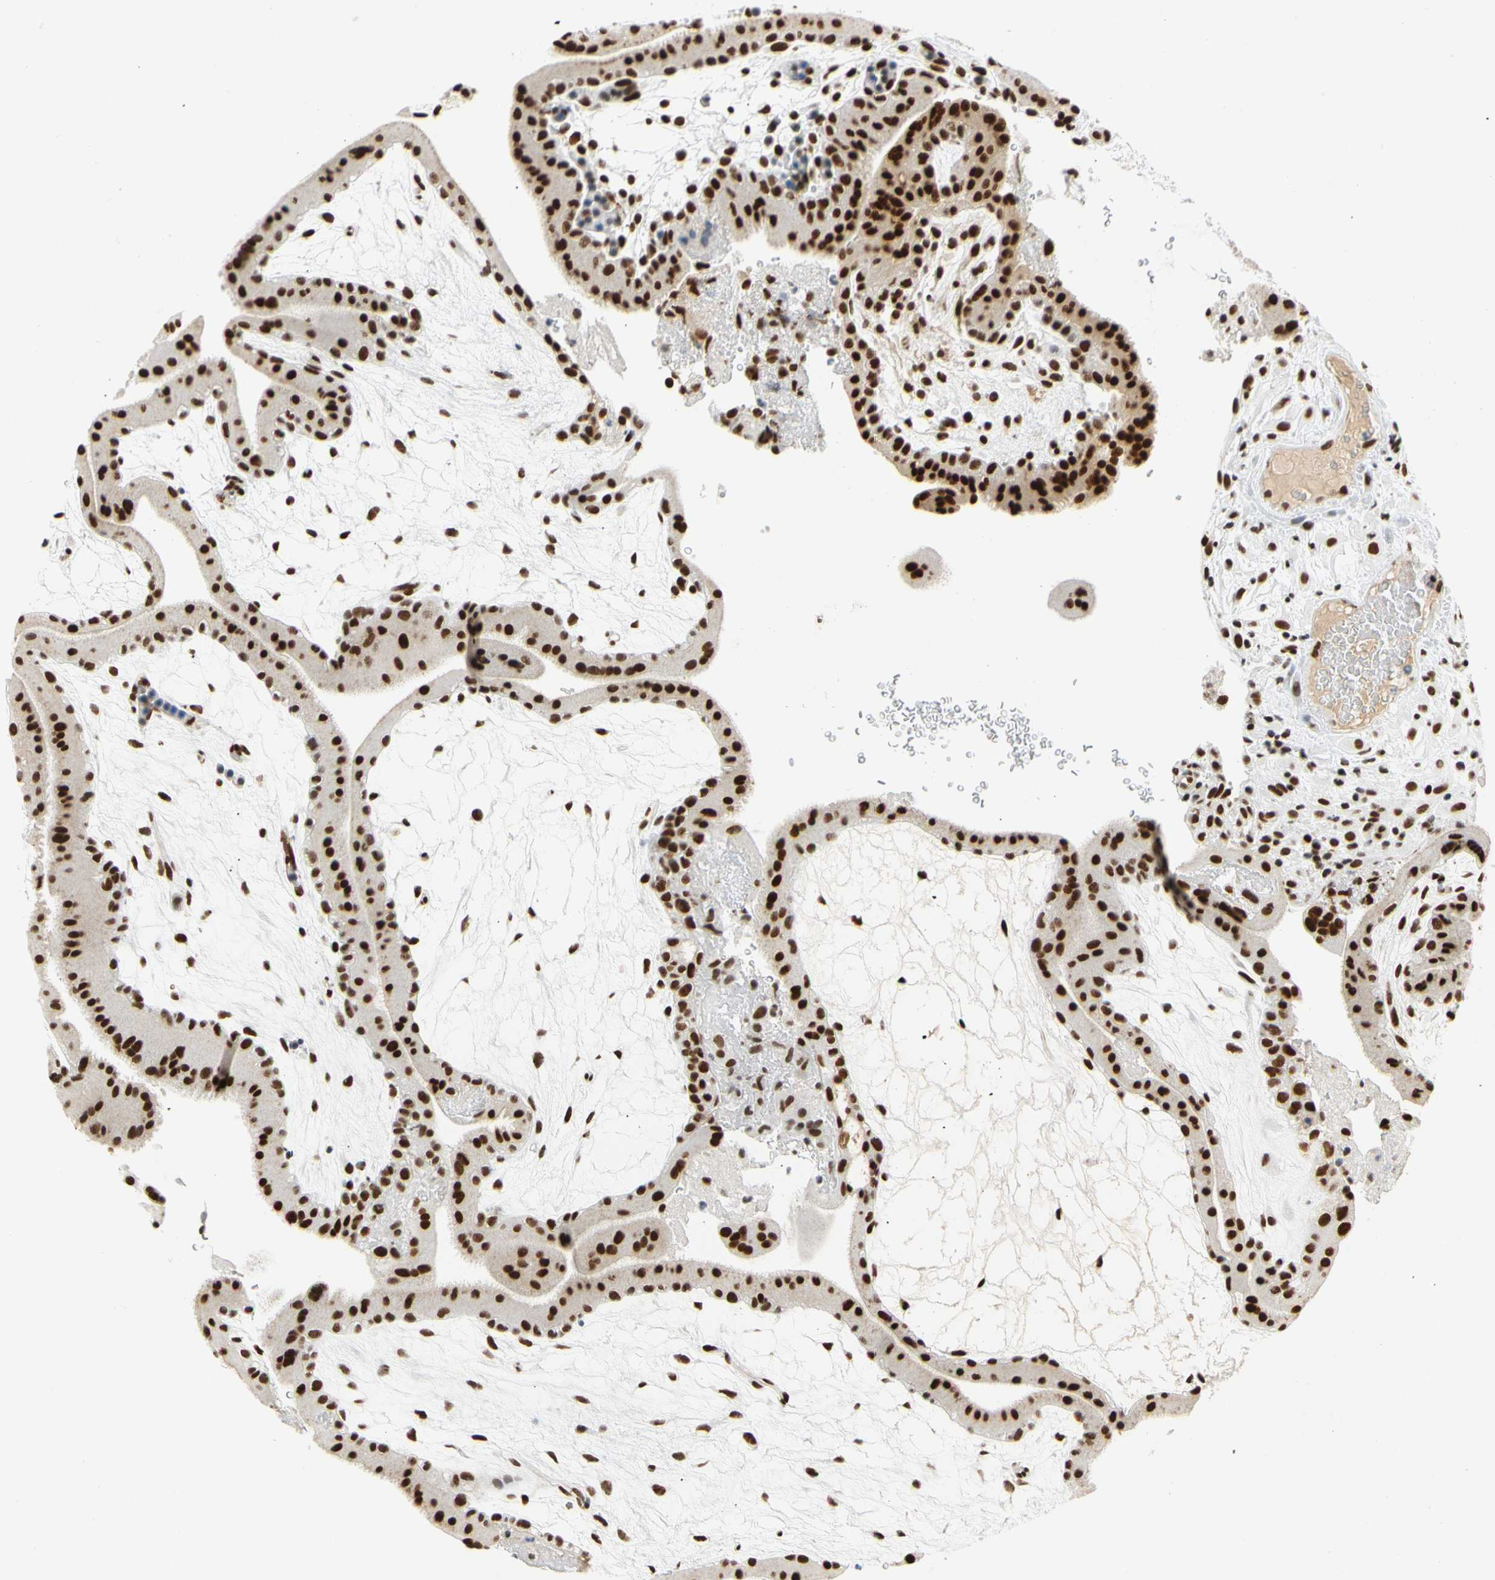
{"staining": {"intensity": "strong", "quantity": ">75%", "location": "nuclear"}, "tissue": "placenta", "cell_type": "Decidual cells", "image_type": "normal", "snomed": [{"axis": "morphology", "description": "Normal tissue, NOS"}, {"axis": "topography", "description": "Placenta"}], "caption": "An immunohistochemistry (IHC) image of normal tissue is shown. Protein staining in brown labels strong nuclear positivity in placenta within decidual cells. (Stains: DAB (3,3'-diaminobenzidine) in brown, nuclei in blue, Microscopy: brightfield microscopy at high magnification).", "gene": "ZSCAN16", "patient": {"sex": "female", "age": 19}}